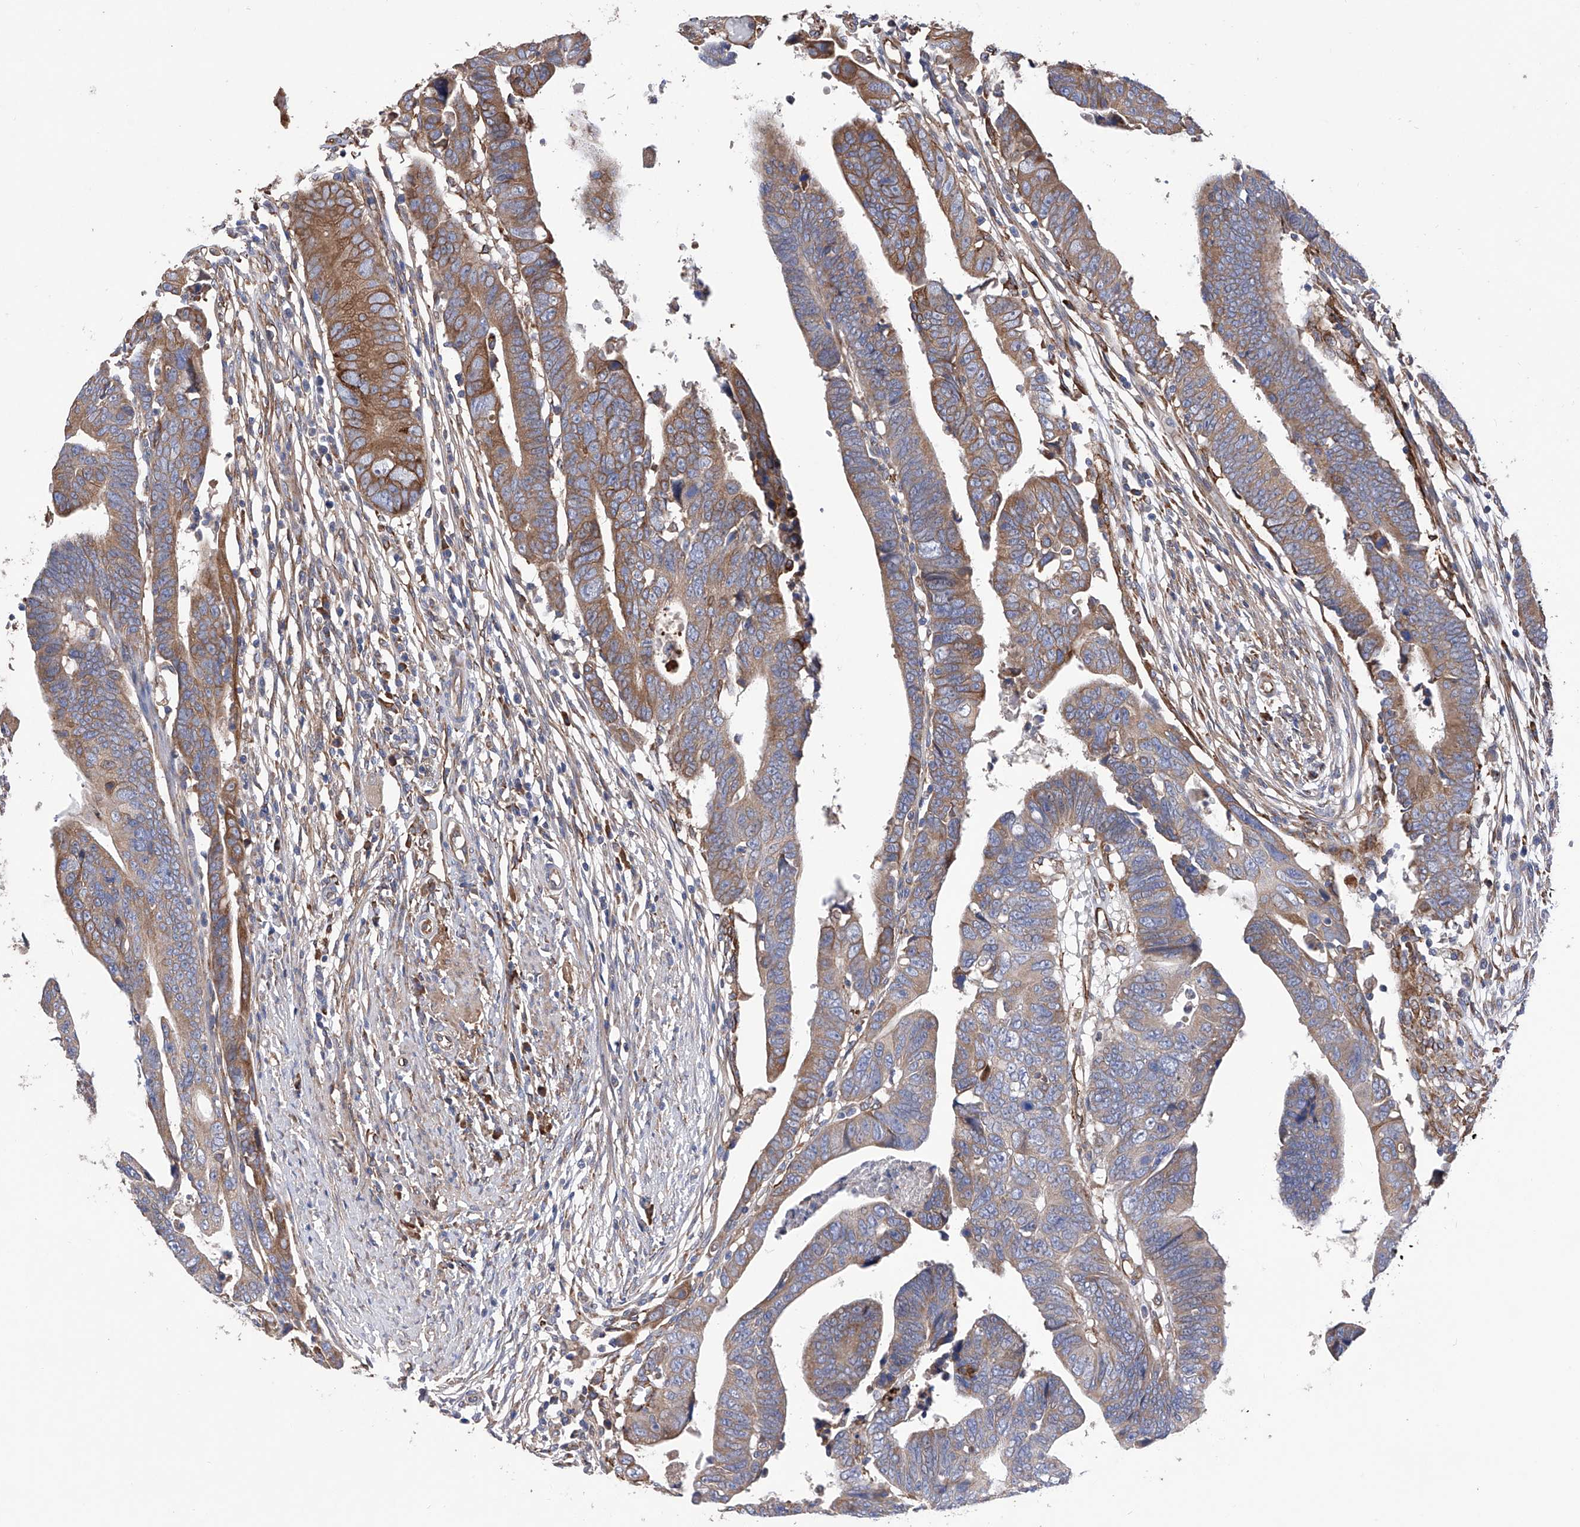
{"staining": {"intensity": "moderate", "quantity": ">75%", "location": "cytoplasmic/membranous"}, "tissue": "colorectal cancer", "cell_type": "Tumor cells", "image_type": "cancer", "snomed": [{"axis": "morphology", "description": "Adenocarcinoma, NOS"}, {"axis": "topography", "description": "Rectum"}], "caption": "IHC micrograph of neoplastic tissue: colorectal adenocarcinoma stained using immunohistochemistry exhibits medium levels of moderate protein expression localized specifically in the cytoplasmic/membranous of tumor cells, appearing as a cytoplasmic/membranous brown color.", "gene": "INPP5B", "patient": {"sex": "female", "age": 65}}